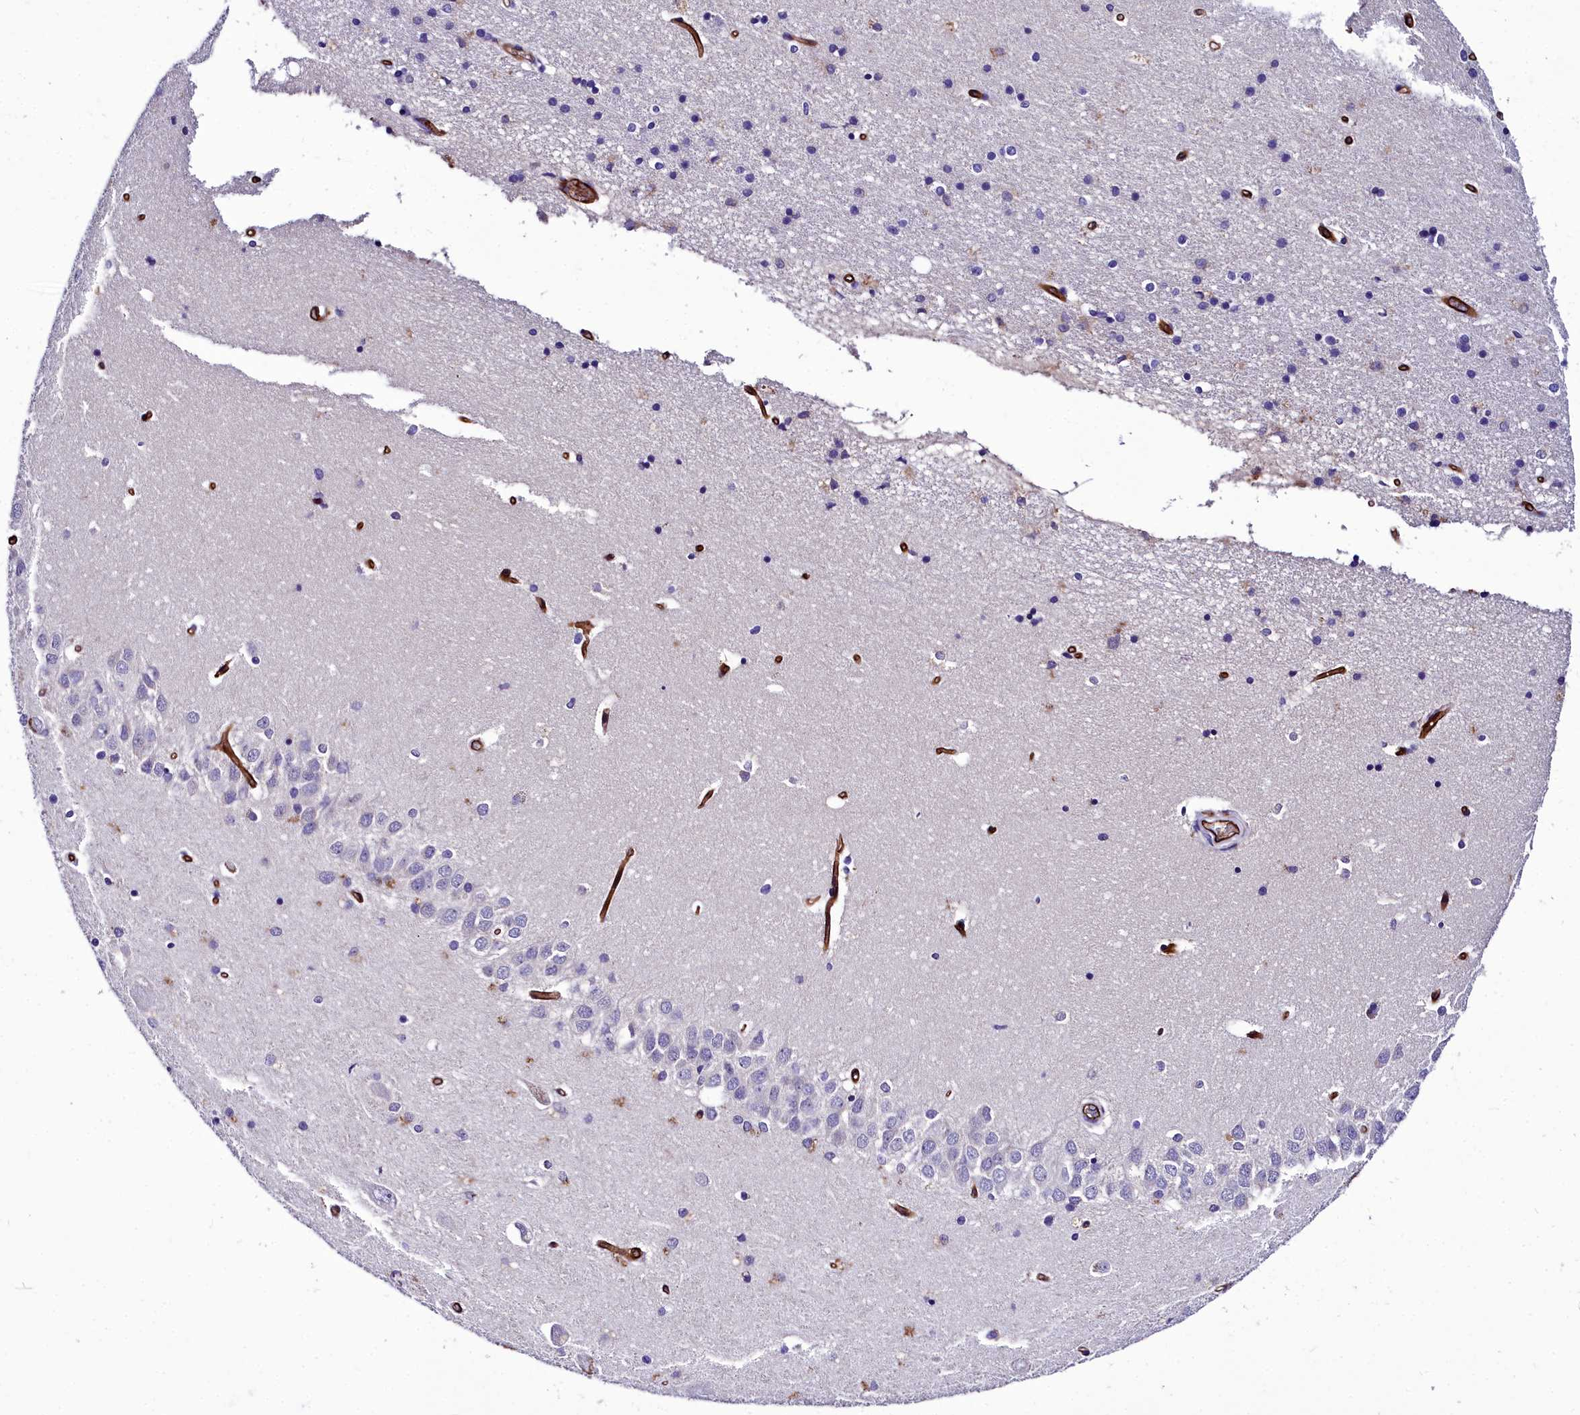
{"staining": {"intensity": "negative", "quantity": "none", "location": "none"}, "tissue": "hippocampus", "cell_type": "Glial cells", "image_type": "normal", "snomed": [{"axis": "morphology", "description": "Normal tissue, NOS"}, {"axis": "topography", "description": "Hippocampus"}], "caption": "This photomicrograph is of unremarkable hippocampus stained with immunohistochemistry to label a protein in brown with the nuclei are counter-stained blue. There is no expression in glial cells. (Stains: DAB (3,3'-diaminobenzidine) immunohistochemistry (IHC) with hematoxylin counter stain, Microscopy: brightfield microscopy at high magnification).", "gene": "CYP4F11", "patient": {"sex": "male", "age": 45}}